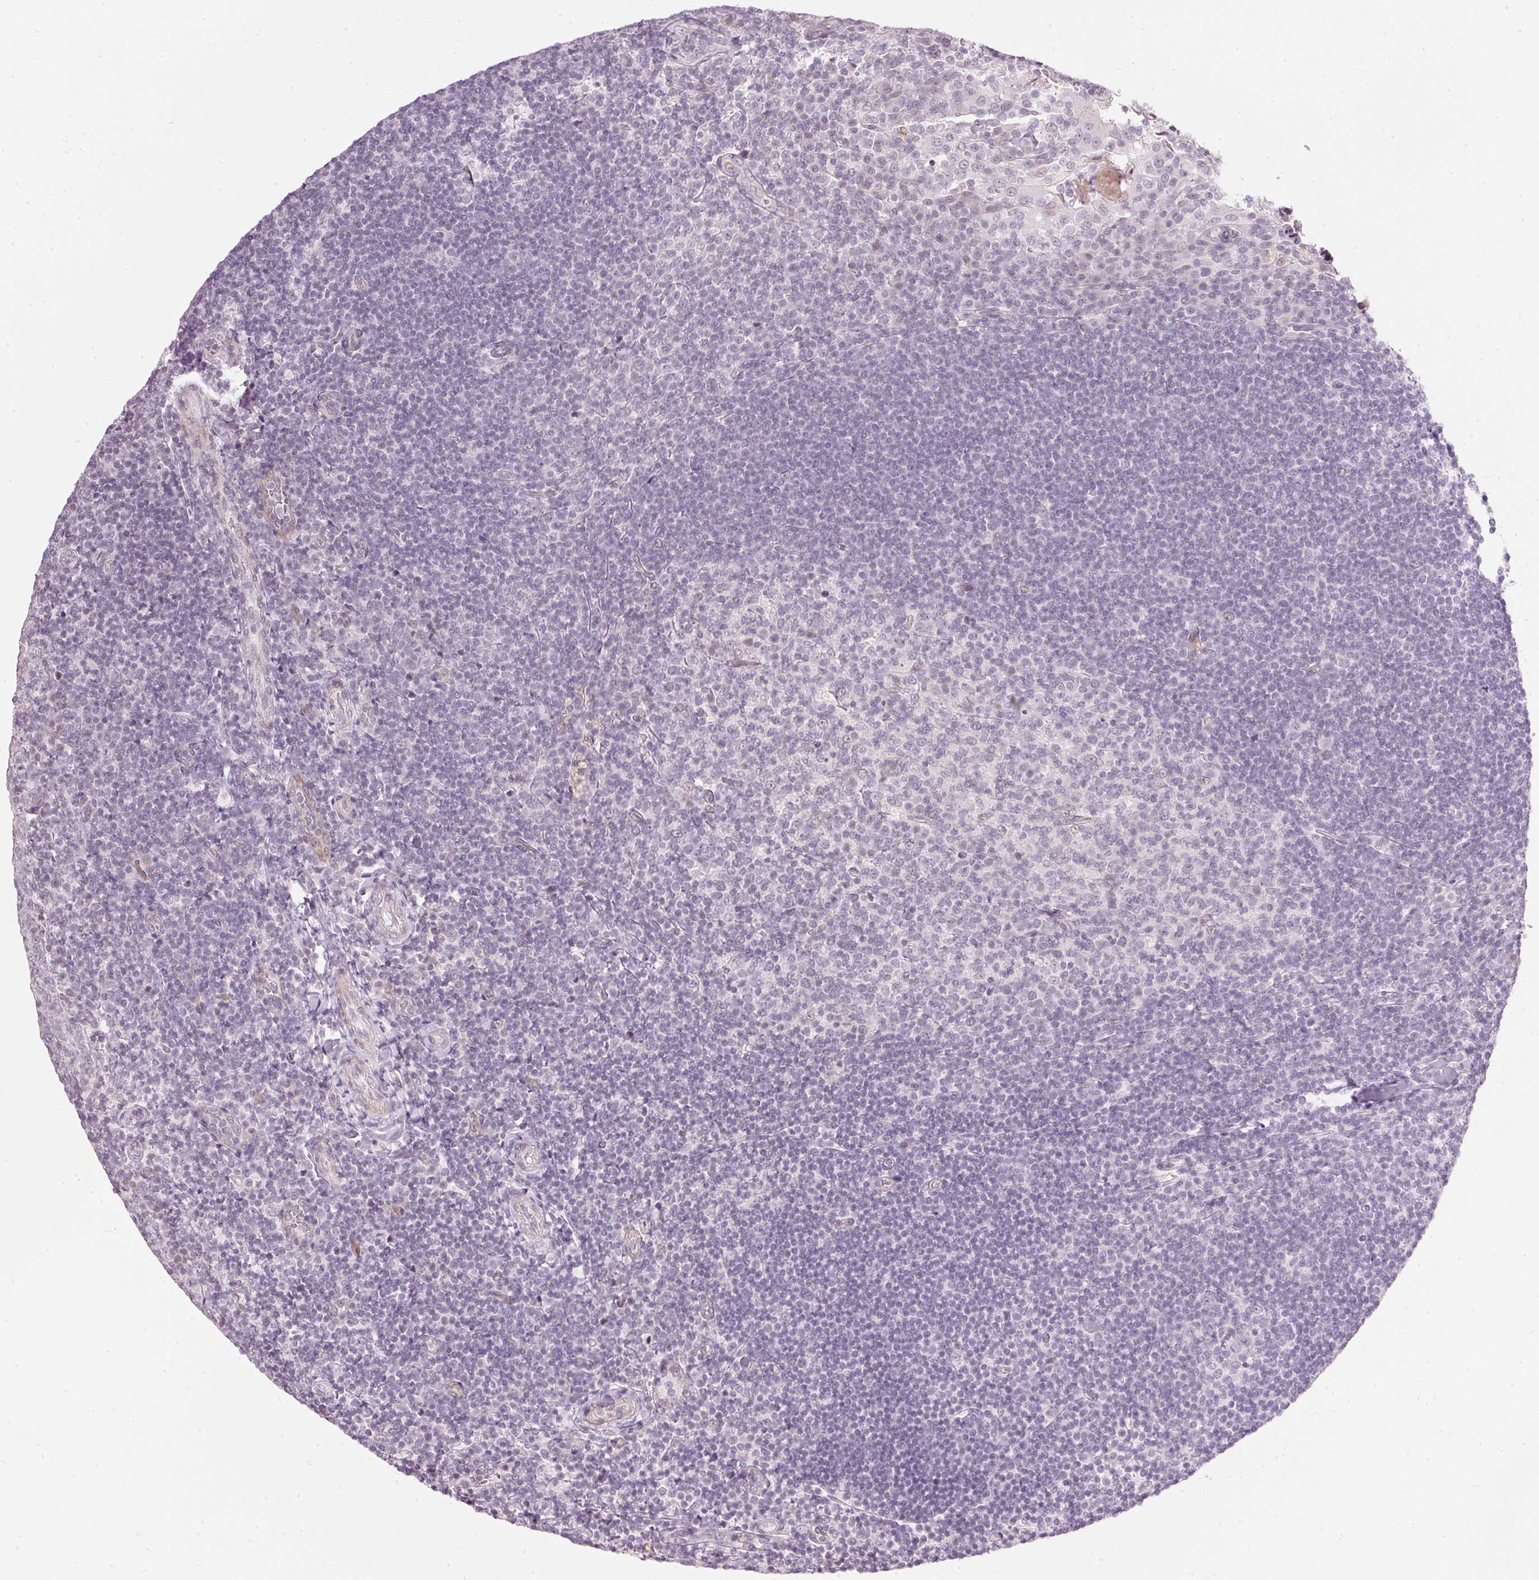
{"staining": {"intensity": "weak", "quantity": "<25%", "location": "nuclear"}, "tissue": "tonsil", "cell_type": "Germinal center cells", "image_type": "normal", "snomed": [{"axis": "morphology", "description": "Normal tissue, NOS"}, {"axis": "topography", "description": "Tonsil"}], "caption": "Germinal center cells are negative for protein expression in normal human tonsil. The staining is performed using DAB brown chromogen with nuclei counter-stained in using hematoxylin.", "gene": "NRDE2", "patient": {"sex": "female", "age": 10}}